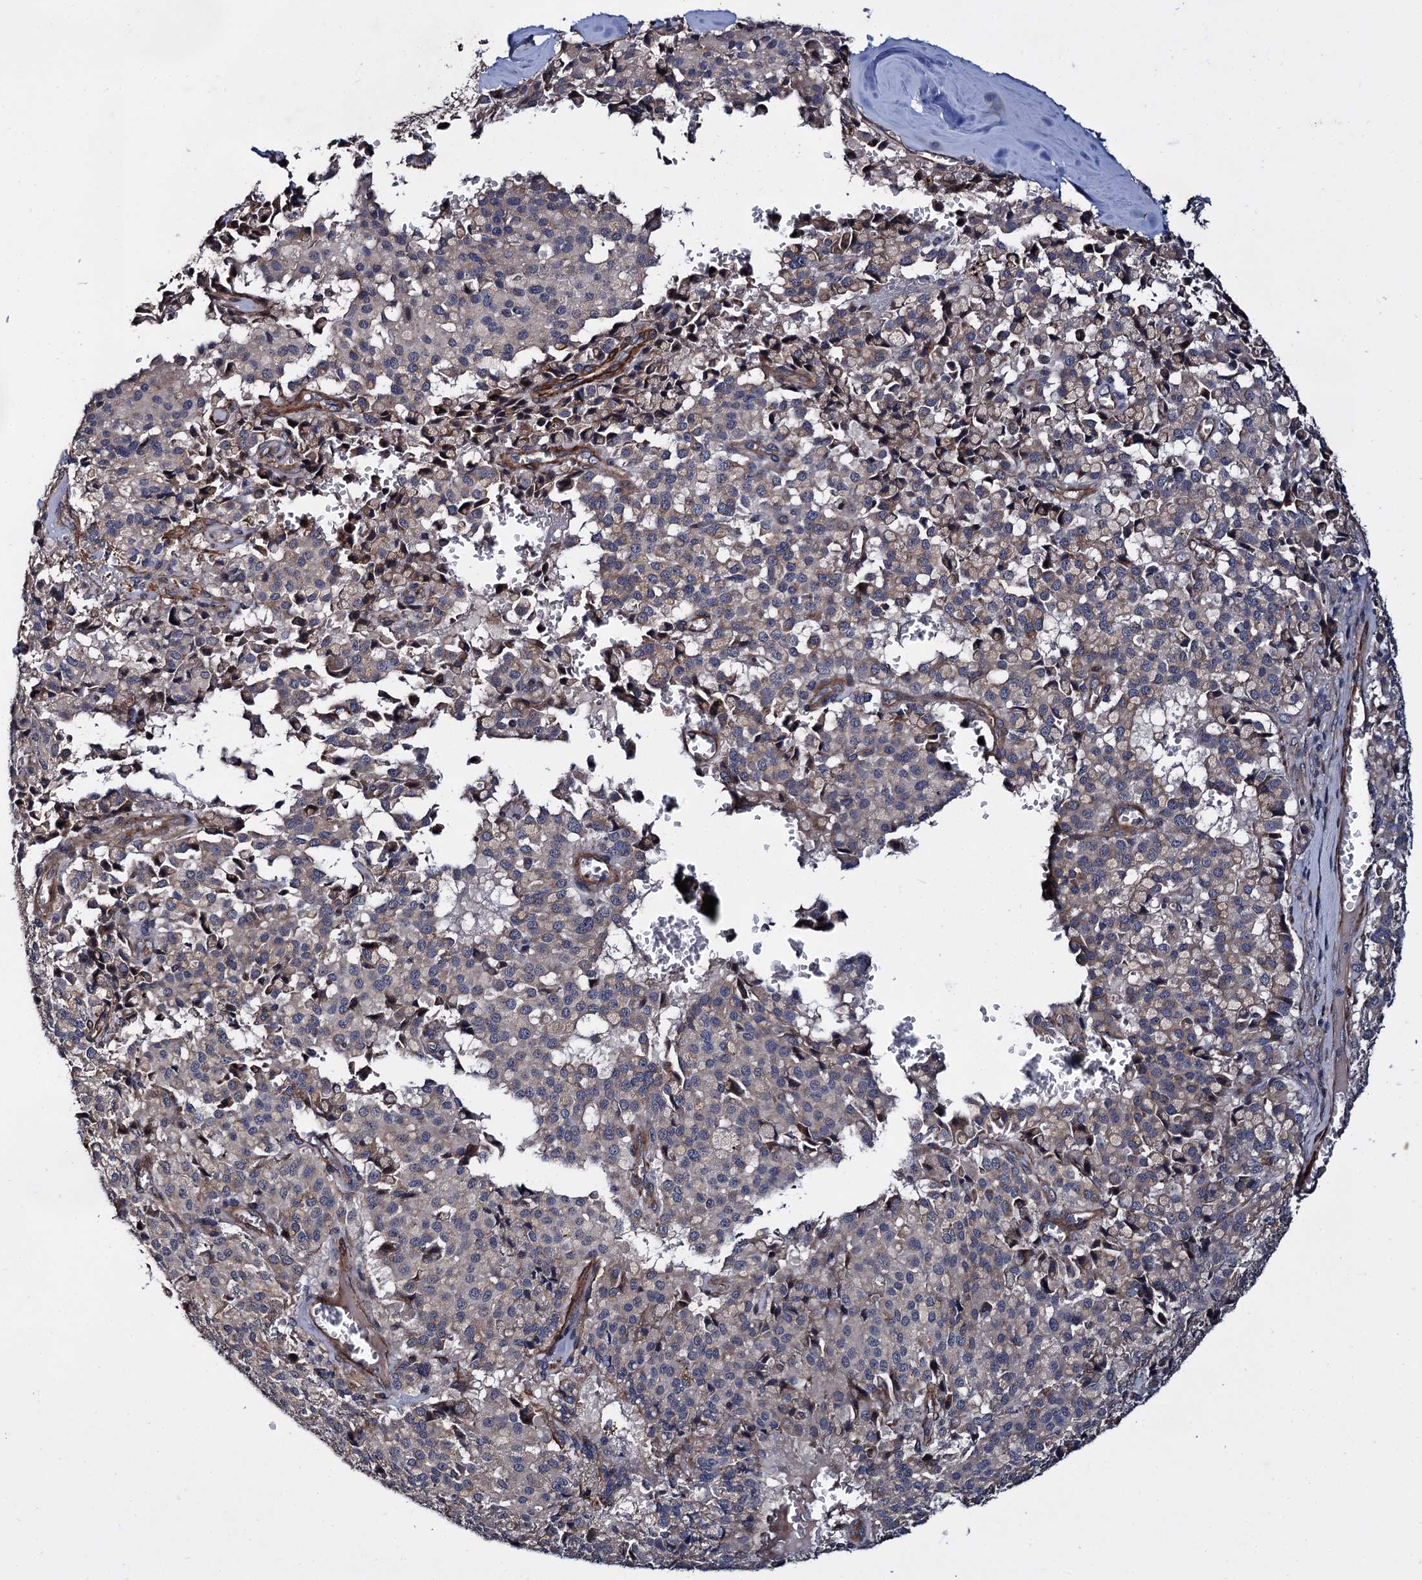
{"staining": {"intensity": "negative", "quantity": "none", "location": "none"}, "tissue": "pancreatic cancer", "cell_type": "Tumor cells", "image_type": "cancer", "snomed": [{"axis": "morphology", "description": "Adenocarcinoma, NOS"}, {"axis": "topography", "description": "Pancreas"}], "caption": "Immunohistochemical staining of human pancreatic cancer (adenocarcinoma) reveals no significant positivity in tumor cells.", "gene": "ISM2", "patient": {"sex": "male", "age": 65}}